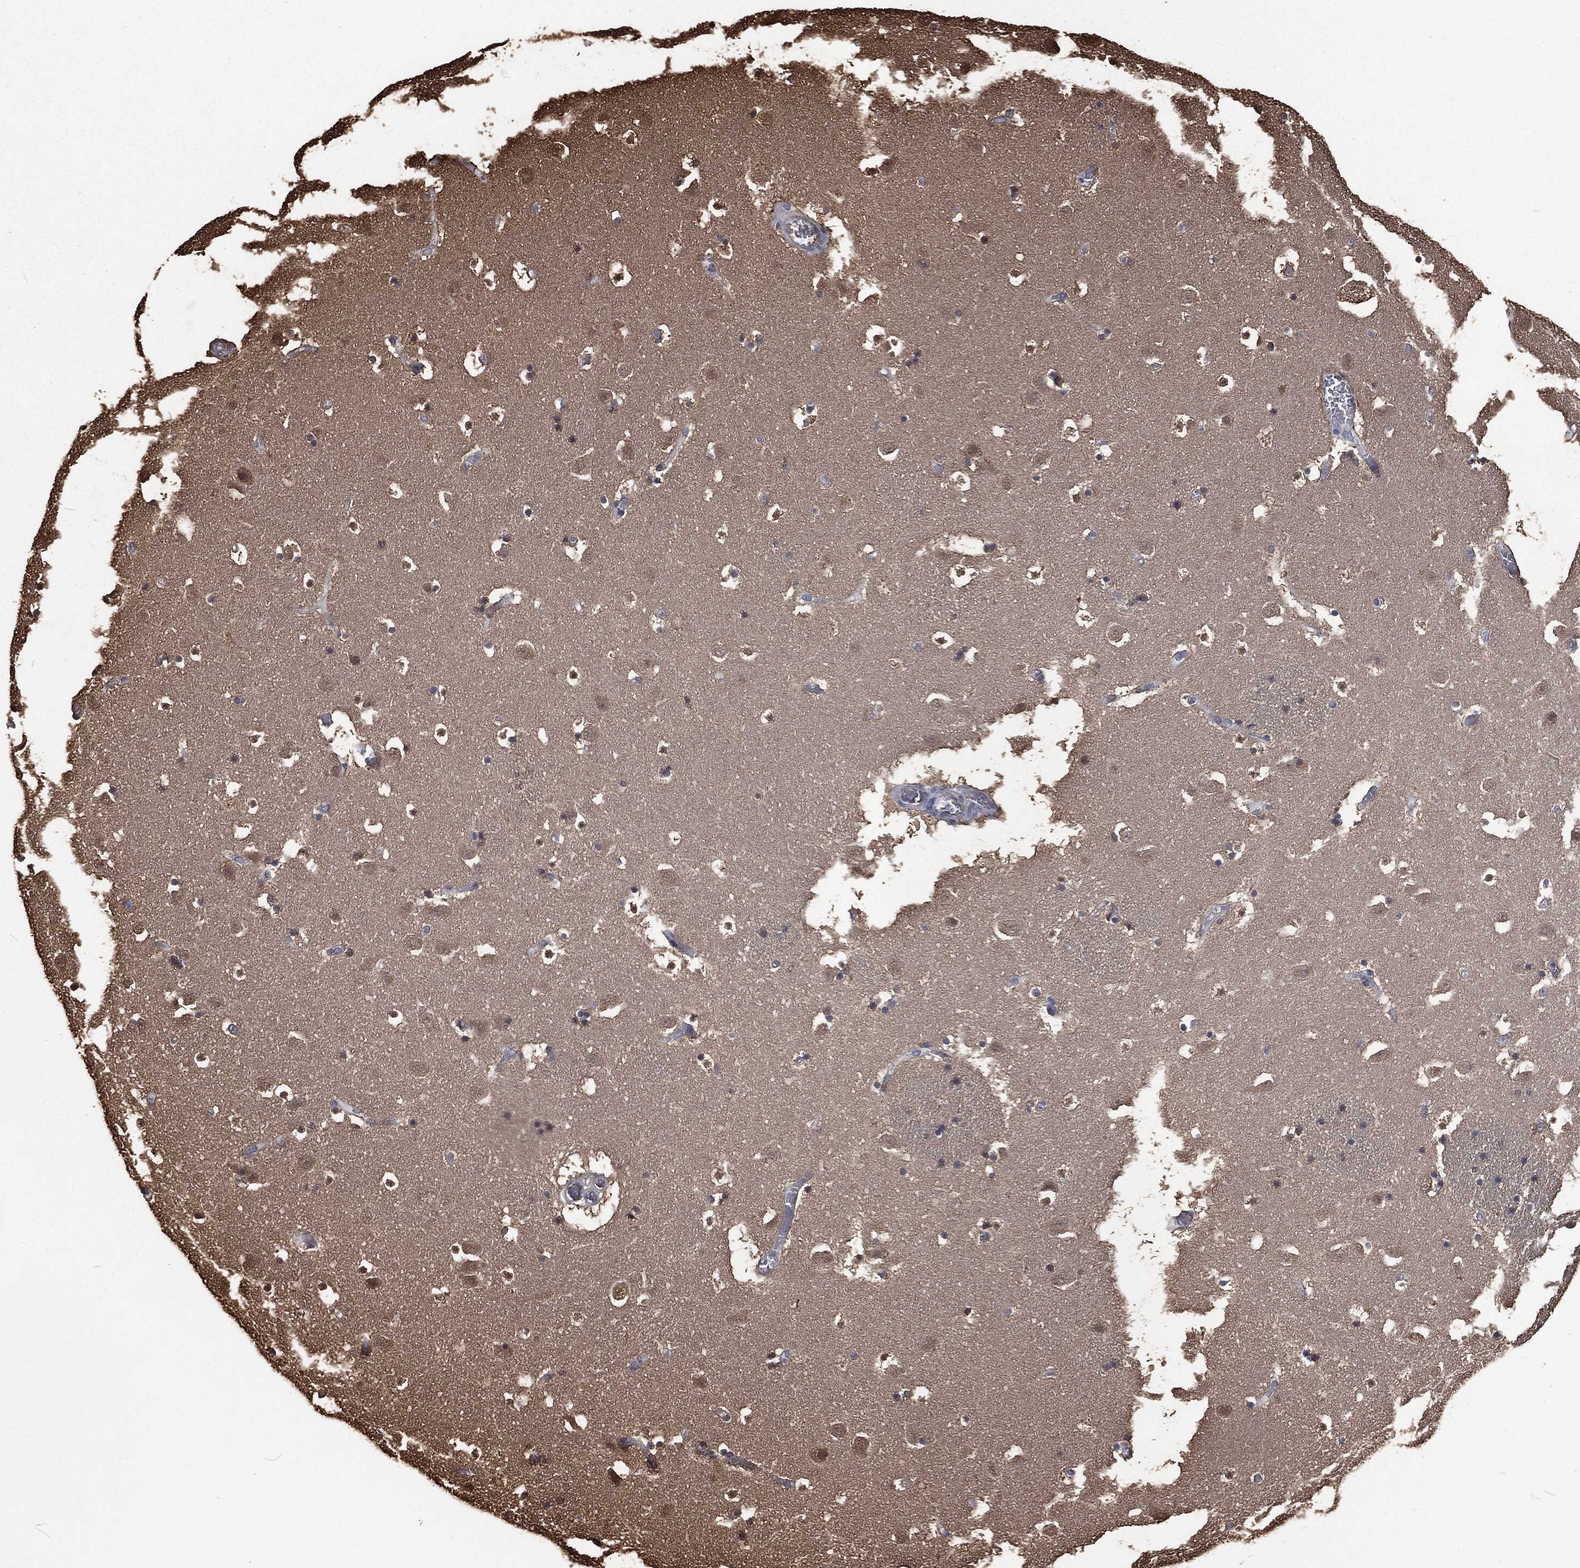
{"staining": {"intensity": "moderate", "quantity": "<25%", "location": "cytoplasmic/membranous"}, "tissue": "caudate", "cell_type": "Glial cells", "image_type": "normal", "snomed": [{"axis": "morphology", "description": "Normal tissue, NOS"}, {"axis": "topography", "description": "Lateral ventricle wall"}], "caption": "Protein staining reveals moderate cytoplasmic/membranous positivity in about <25% of glial cells in normal caudate.", "gene": "PRDX4", "patient": {"sex": "female", "age": 42}}